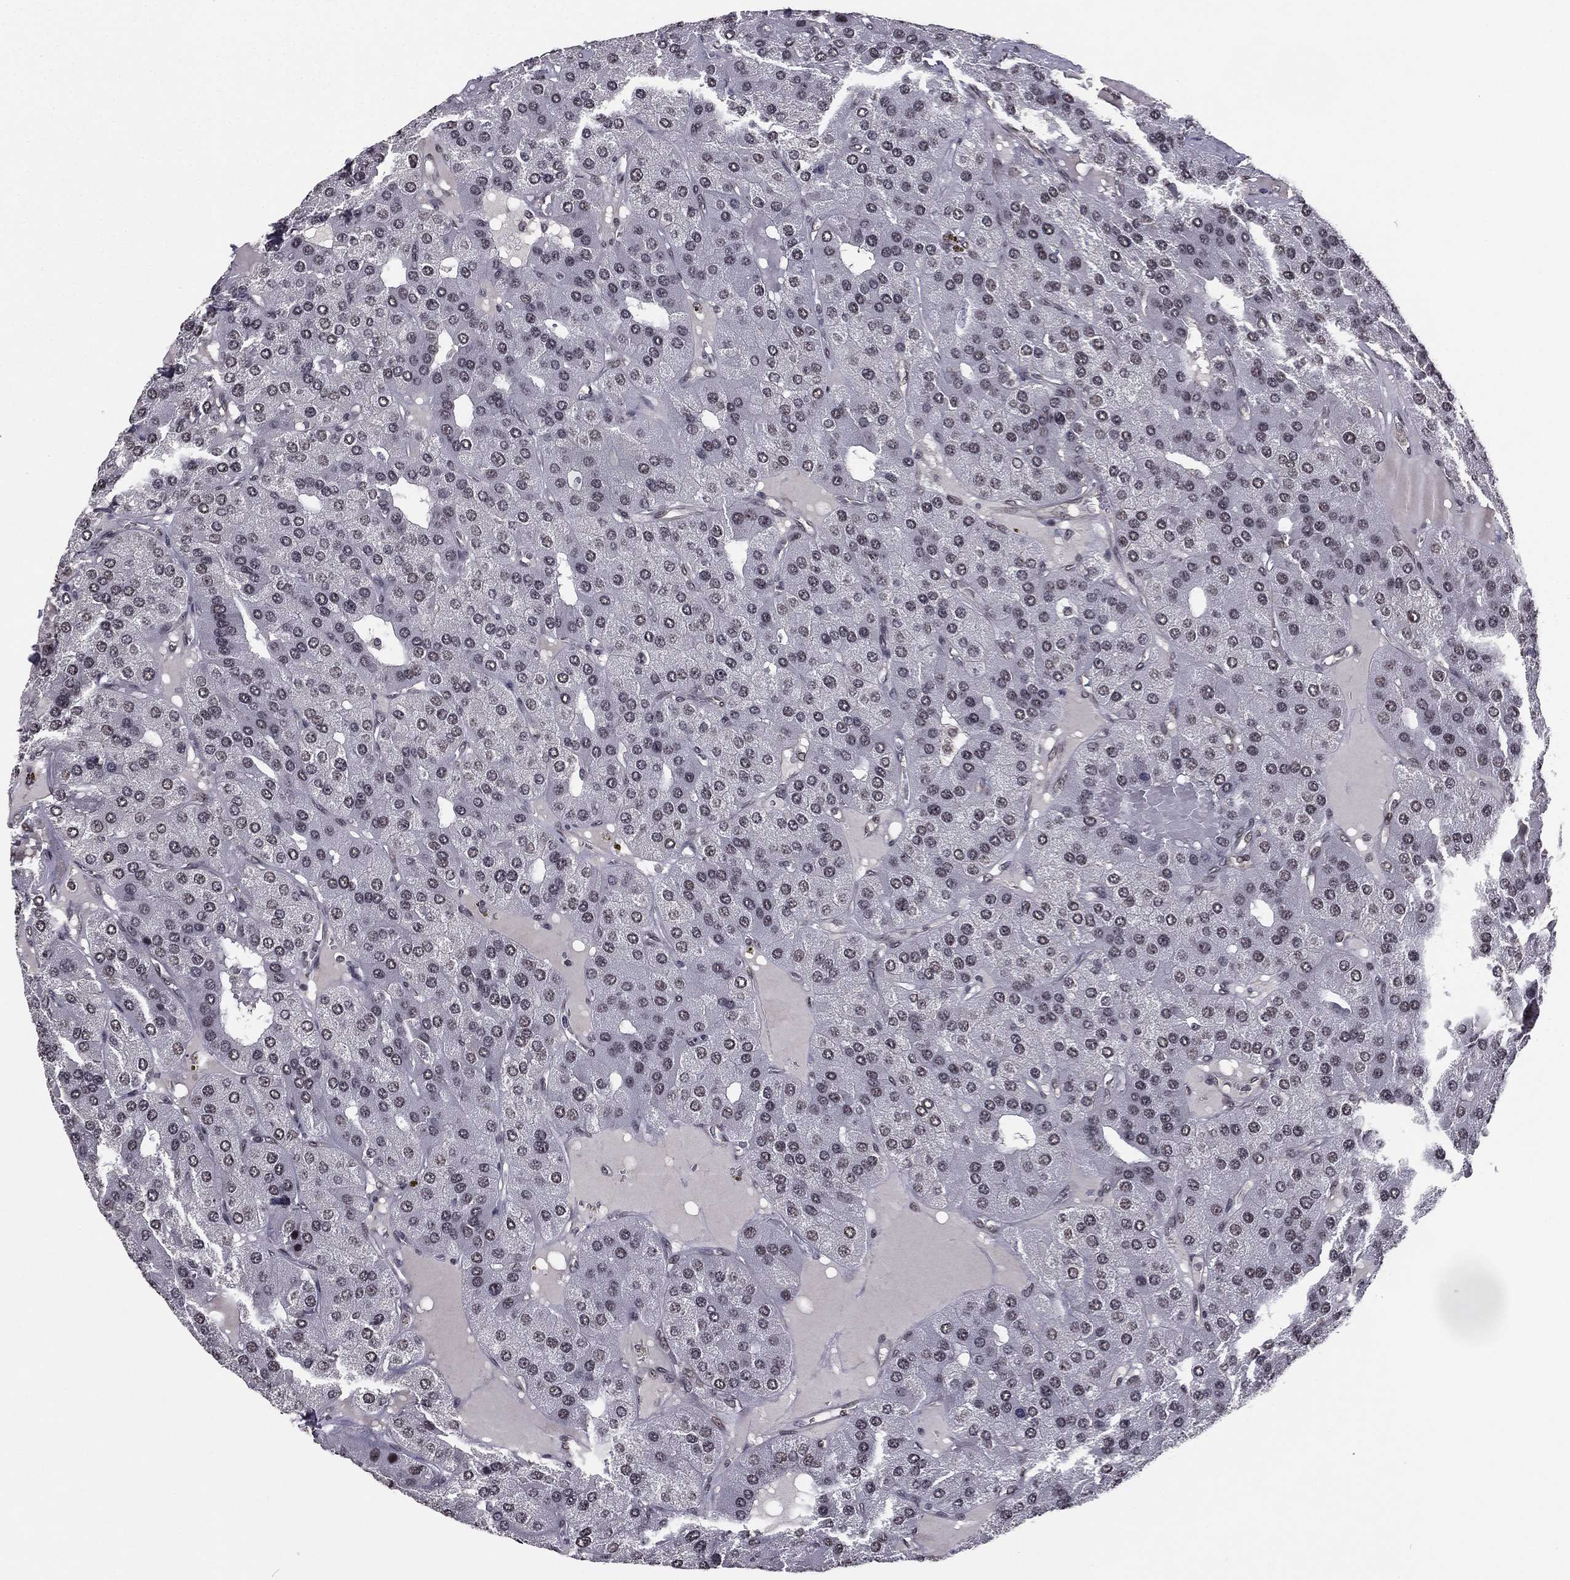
{"staining": {"intensity": "negative", "quantity": "none", "location": "none"}, "tissue": "parathyroid gland", "cell_type": "Glandular cells", "image_type": "normal", "snomed": [{"axis": "morphology", "description": "Normal tissue, NOS"}, {"axis": "morphology", "description": "Adenoma, NOS"}, {"axis": "topography", "description": "Parathyroid gland"}], "caption": "High power microscopy image of an immunohistochemistry histopathology image of normal parathyroid gland, revealing no significant staining in glandular cells. Brightfield microscopy of IHC stained with DAB (brown) and hematoxylin (blue), captured at high magnification.", "gene": "RARB", "patient": {"sex": "female", "age": 86}}